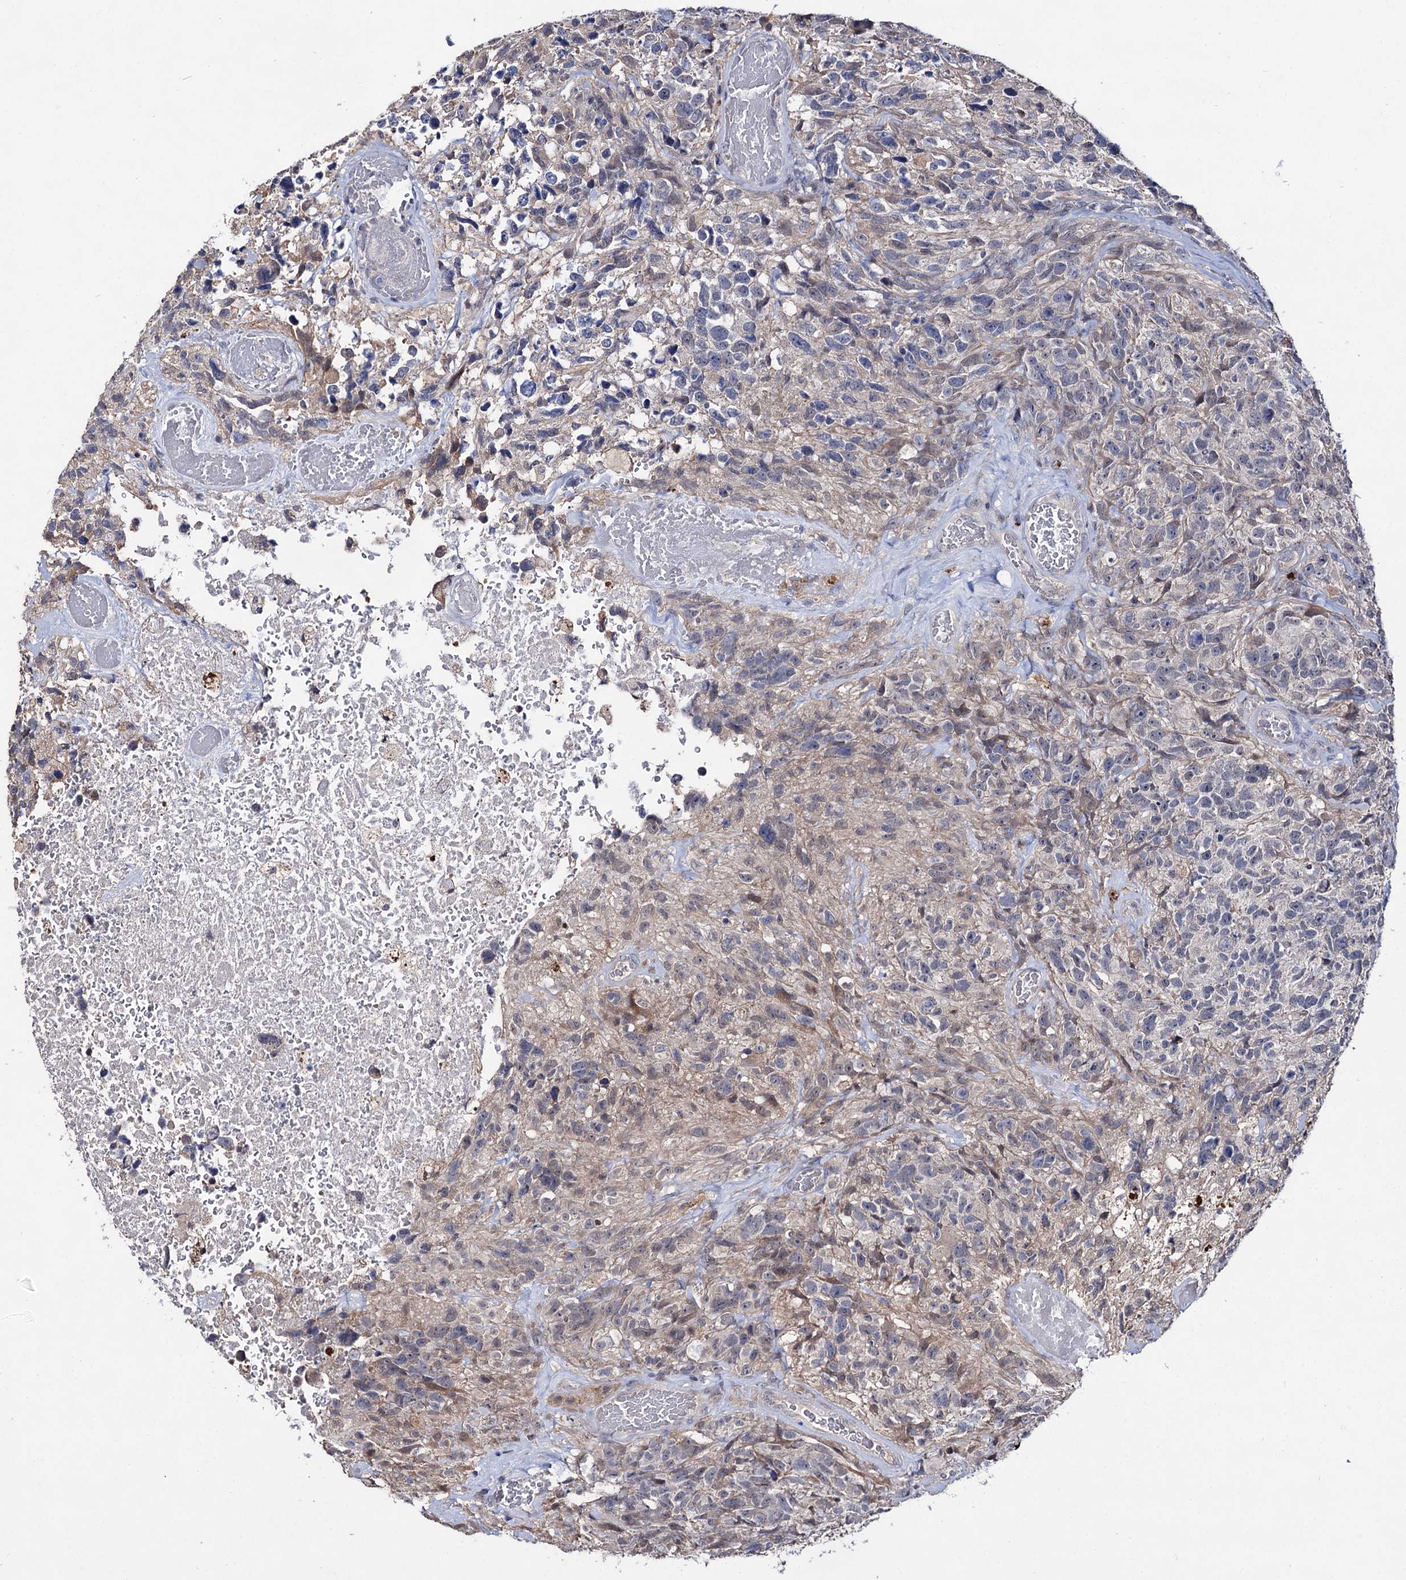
{"staining": {"intensity": "negative", "quantity": "none", "location": "none"}, "tissue": "glioma", "cell_type": "Tumor cells", "image_type": "cancer", "snomed": [{"axis": "morphology", "description": "Glioma, malignant, High grade"}, {"axis": "topography", "description": "Brain"}], "caption": "The immunohistochemistry (IHC) image has no significant positivity in tumor cells of malignant high-grade glioma tissue.", "gene": "ACTR6", "patient": {"sex": "male", "age": 69}}